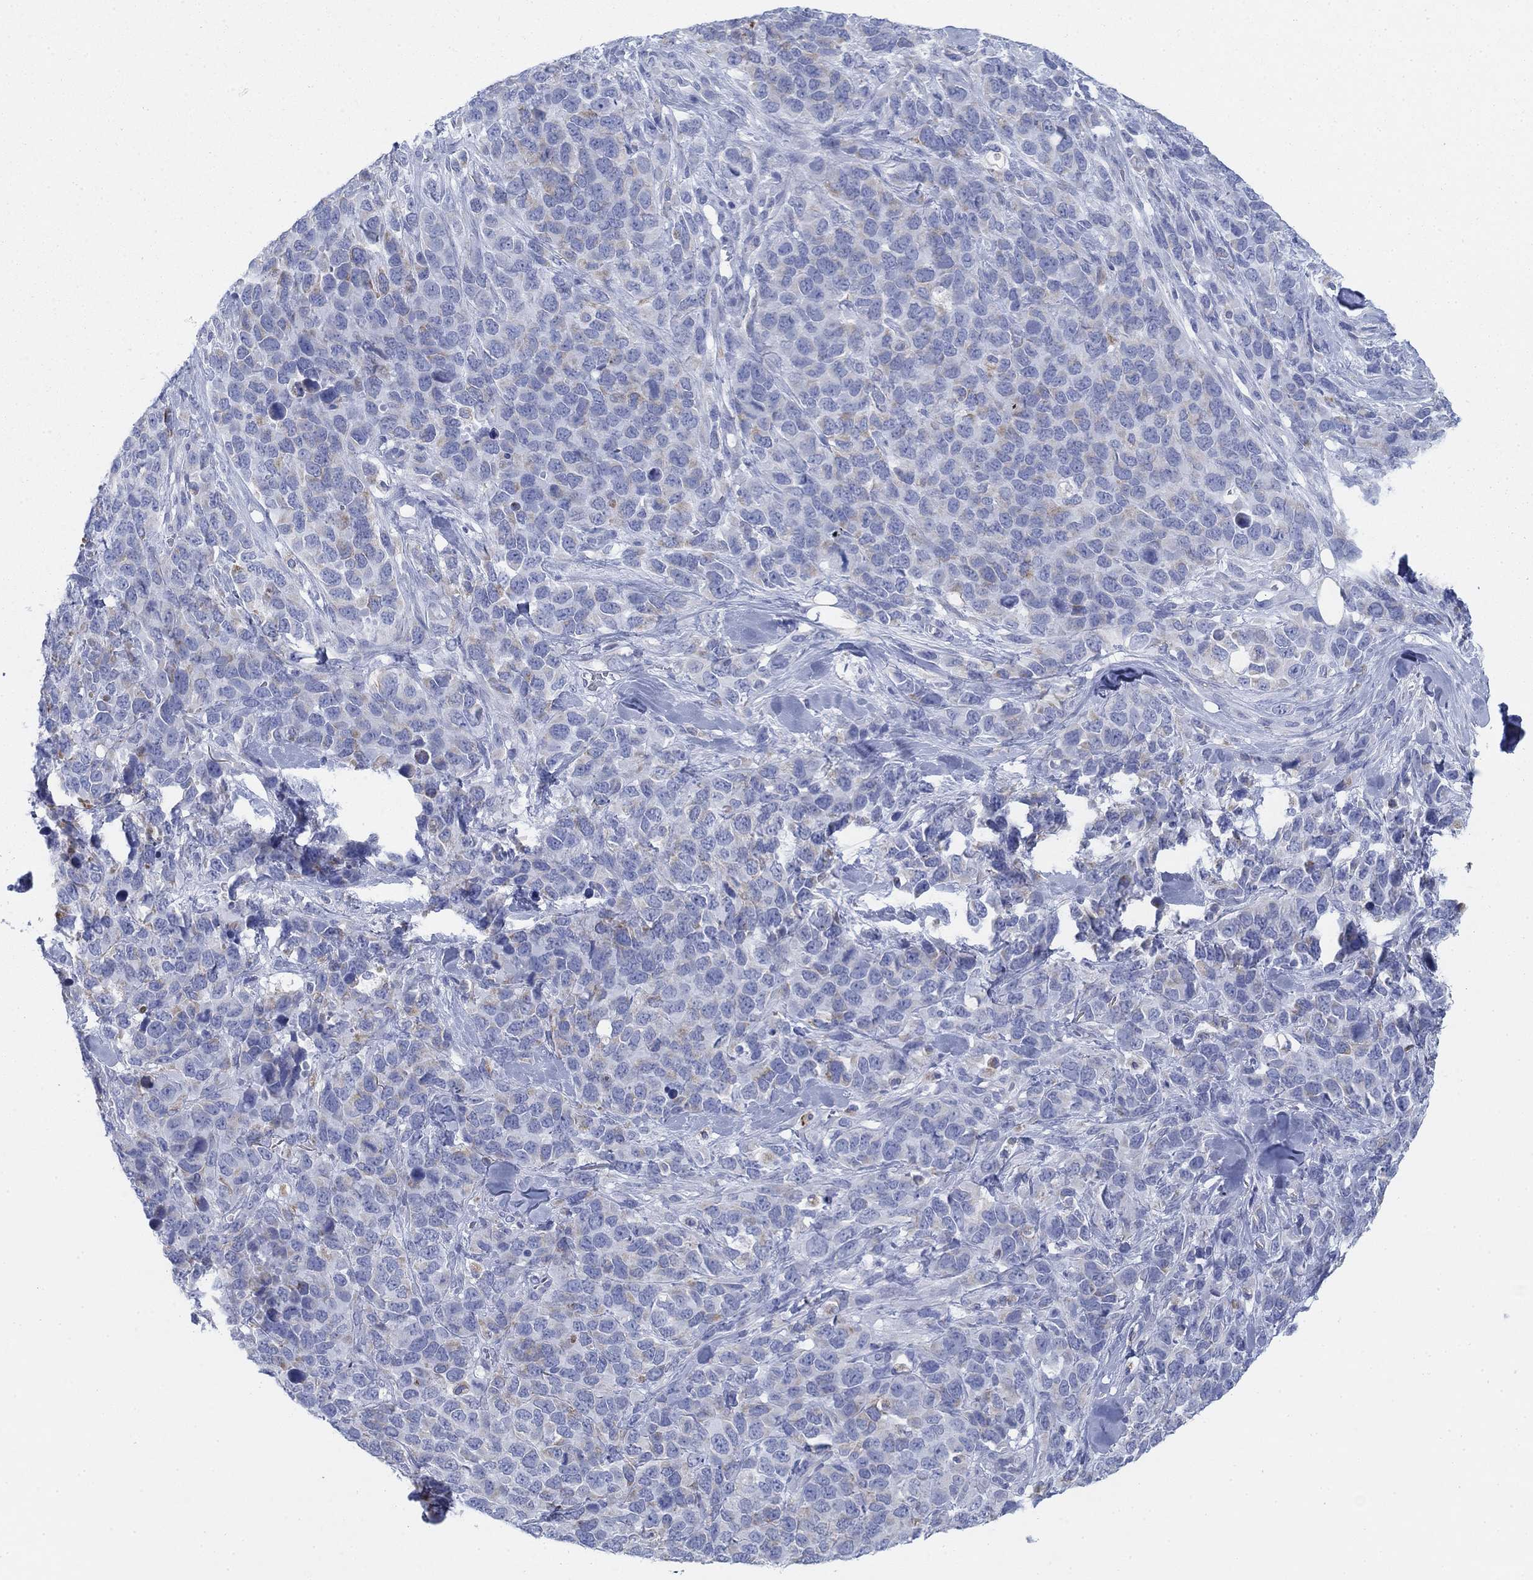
{"staining": {"intensity": "weak", "quantity": "<25%", "location": "cytoplasmic/membranous"}, "tissue": "melanoma", "cell_type": "Tumor cells", "image_type": "cancer", "snomed": [{"axis": "morphology", "description": "Malignant melanoma, Metastatic site"}, {"axis": "topography", "description": "Skin"}], "caption": "This image is of malignant melanoma (metastatic site) stained with immunohistochemistry to label a protein in brown with the nuclei are counter-stained blue. There is no positivity in tumor cells.", "gene": "SCCPDH", "patient": {"sex": "male", "age": 84}}